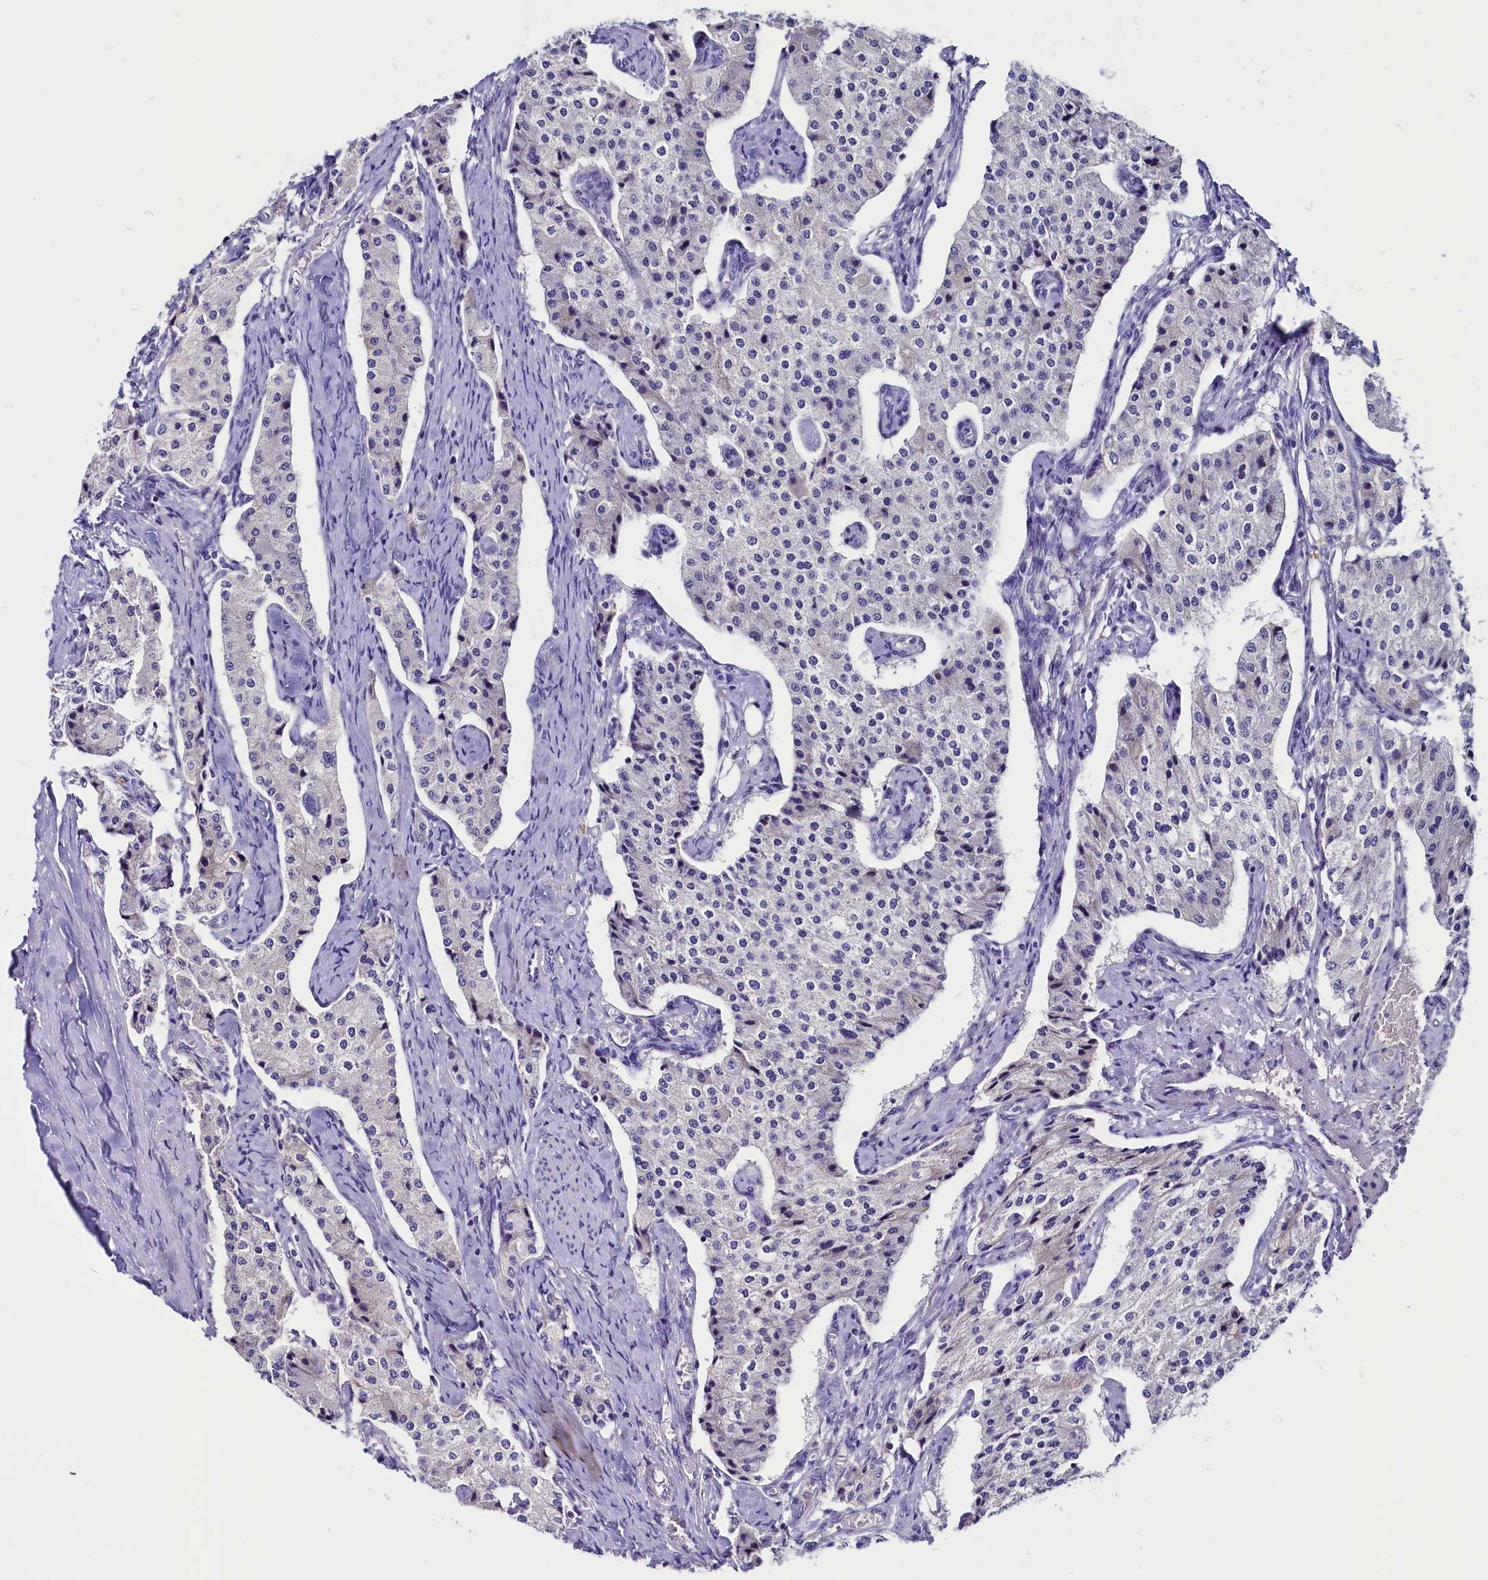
{"staining": {"intensity": "negative", "quantity": "none", "location": "none"}, "tissue": "carcinoid", "cell_type": "Tumor cells", "image_type": "cancer", "snomed": [{"axis": "morphology", "description": "Carcinoid, malignant, NOS"}, {"axis": "topography", "description": "Colon"}], "caption": "A micrograph of human malignant carcinoid is negative for staining in tumor cells.", "gene": "CCBE1", "patient": {"sex": "female", "age": 52}}